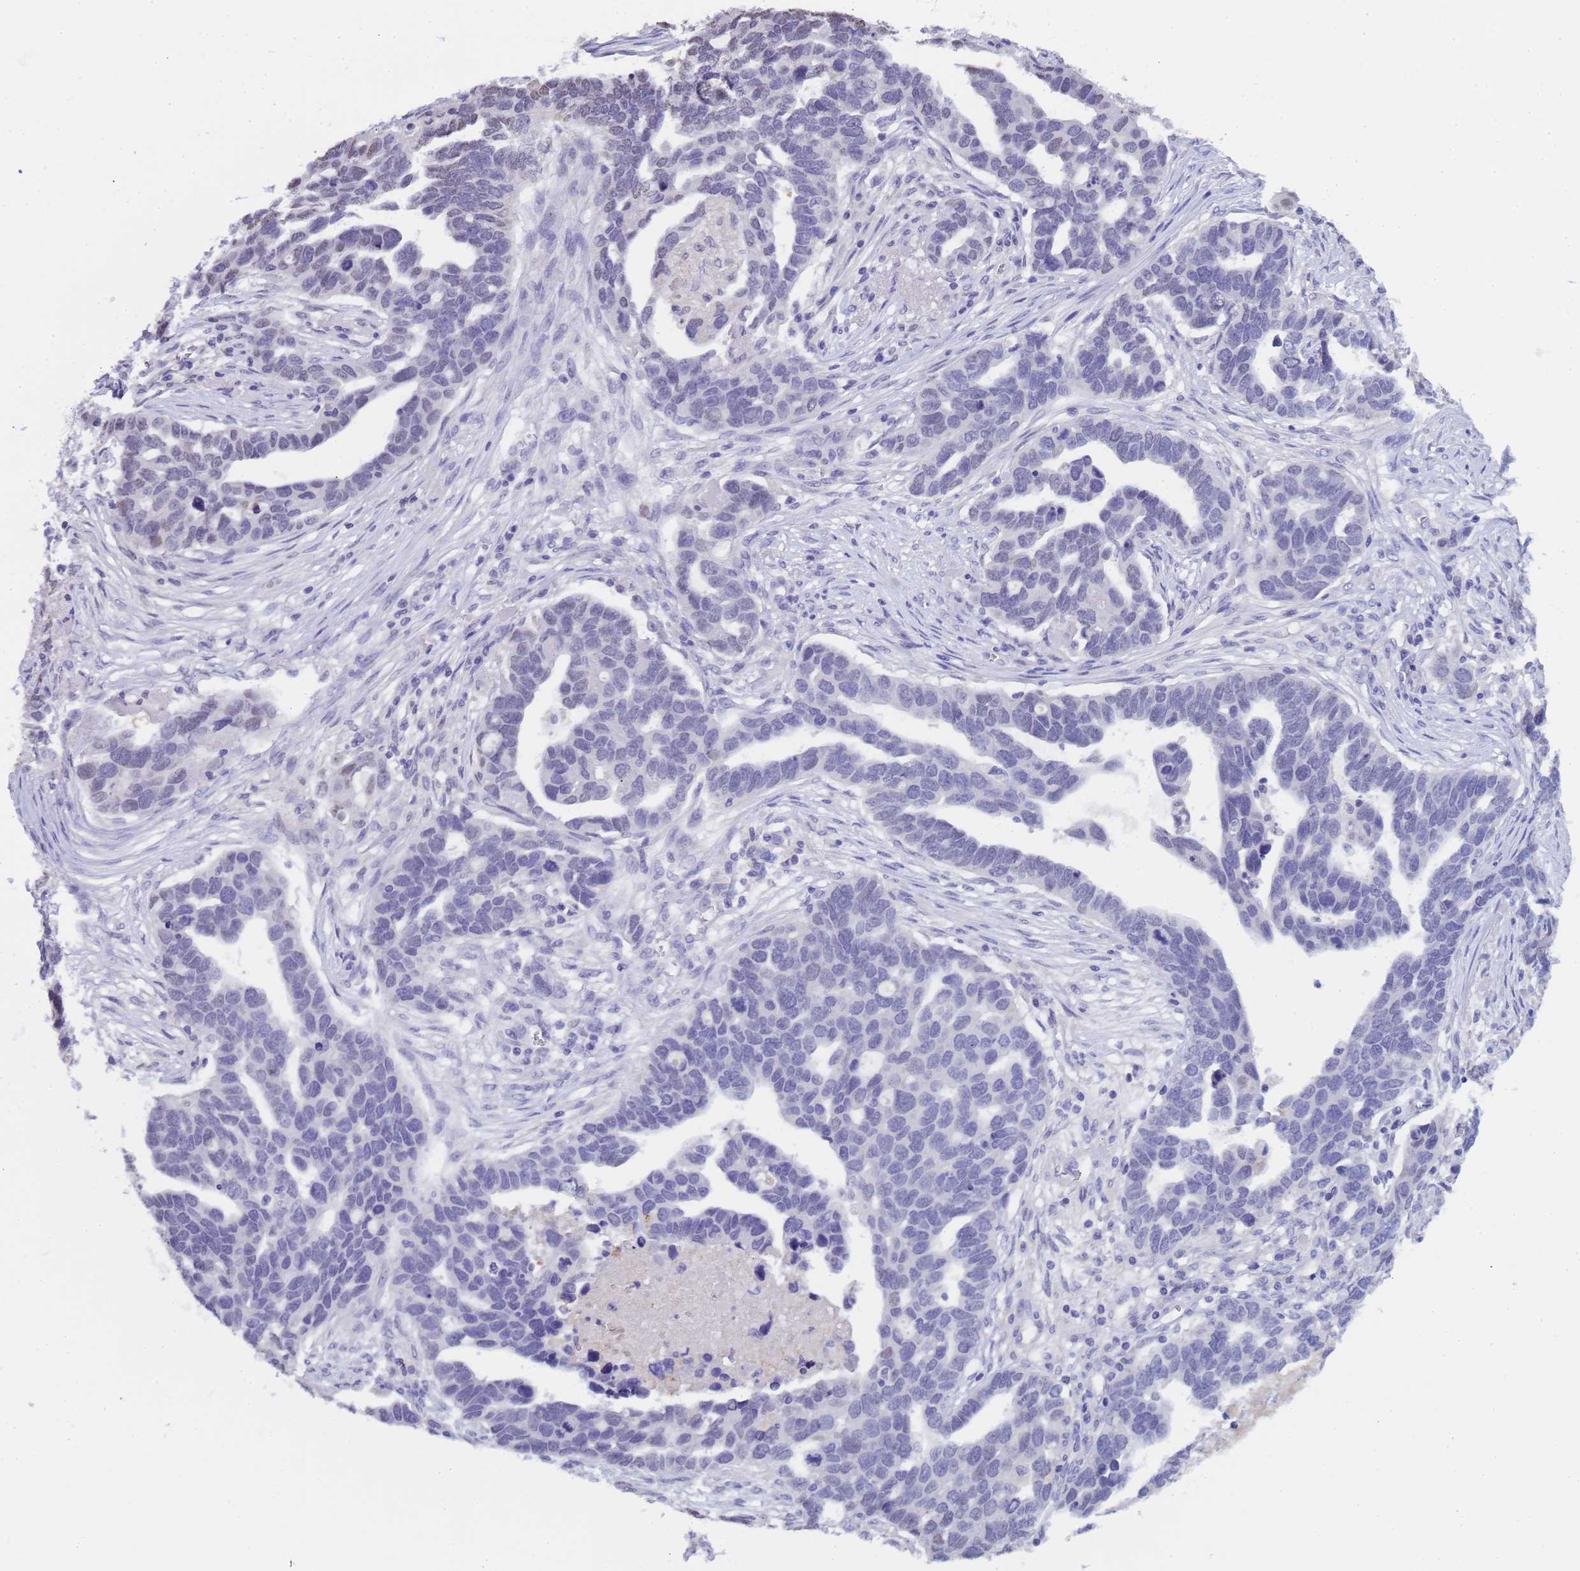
{"staining": {"intensity": "negative", "quantity": "none", "location": "none"}, "tissue": "ovarian cancer", "cell_type": "Tumor cells", "image_type": "cancer", "snomed": [{"axis": "morphology", "description": "Cystadenocarcinoma, serous, NOS"}, {"axis": "topography", "description": "Ovary"}], "caption": "A high-resolution histopathology image shows immunohistochemistry (IHC) staining of ovarian serous cystadenocarcinoma, which exhibits no significant staining in tumor cells.", "gene": "CTRC", "patient": {"sex": "female", "age": 54}}